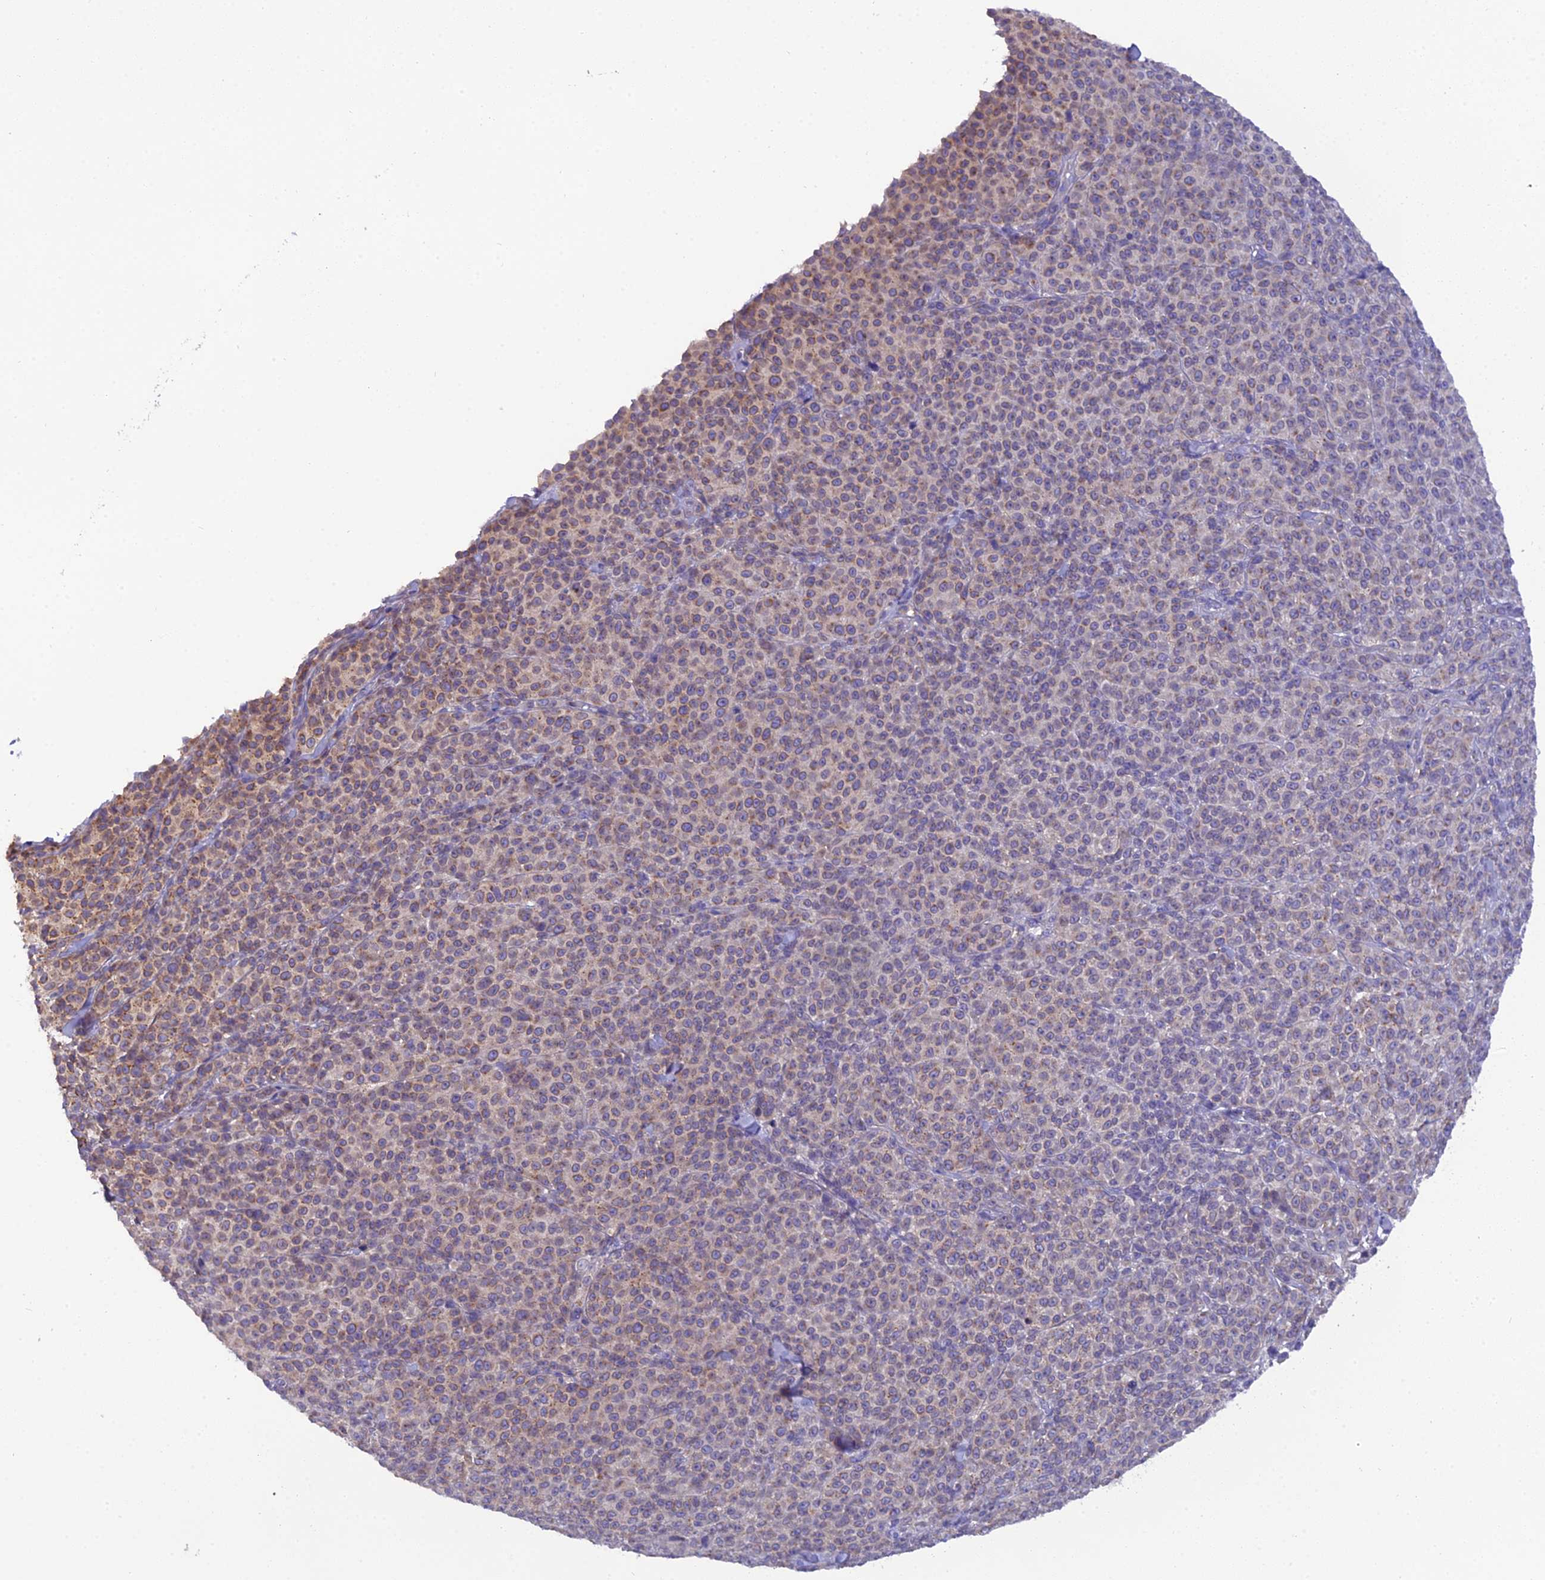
{"staining": {"intensity": "weak", "quantity": "25%-75%", "location": "cytoplasmic/membranous"}, "tissue": "melanoma", "cell_type": "Tumor cells", "image_type": "cancer", "snomed": [{"axis": "morphology", "description": "Normal tissue, NOS"}, {"axis": "morphology", "description": "Malignant melanoma, NOS"}, {"axis": "topography", "description": "Skin"}], "caption": "DAB immunohistochemical staining of malignant melanoma exhibits weak cytoplasmic/membranous protein expression in approximately 25%-75% of tumor cells. The staining was performed using DAB, with brown indicating positive protein expression. Nuclei are stained blue with hematoxylin.", "gene": "GOLPH3", "patient": {"sex": "female", "age": 34}}